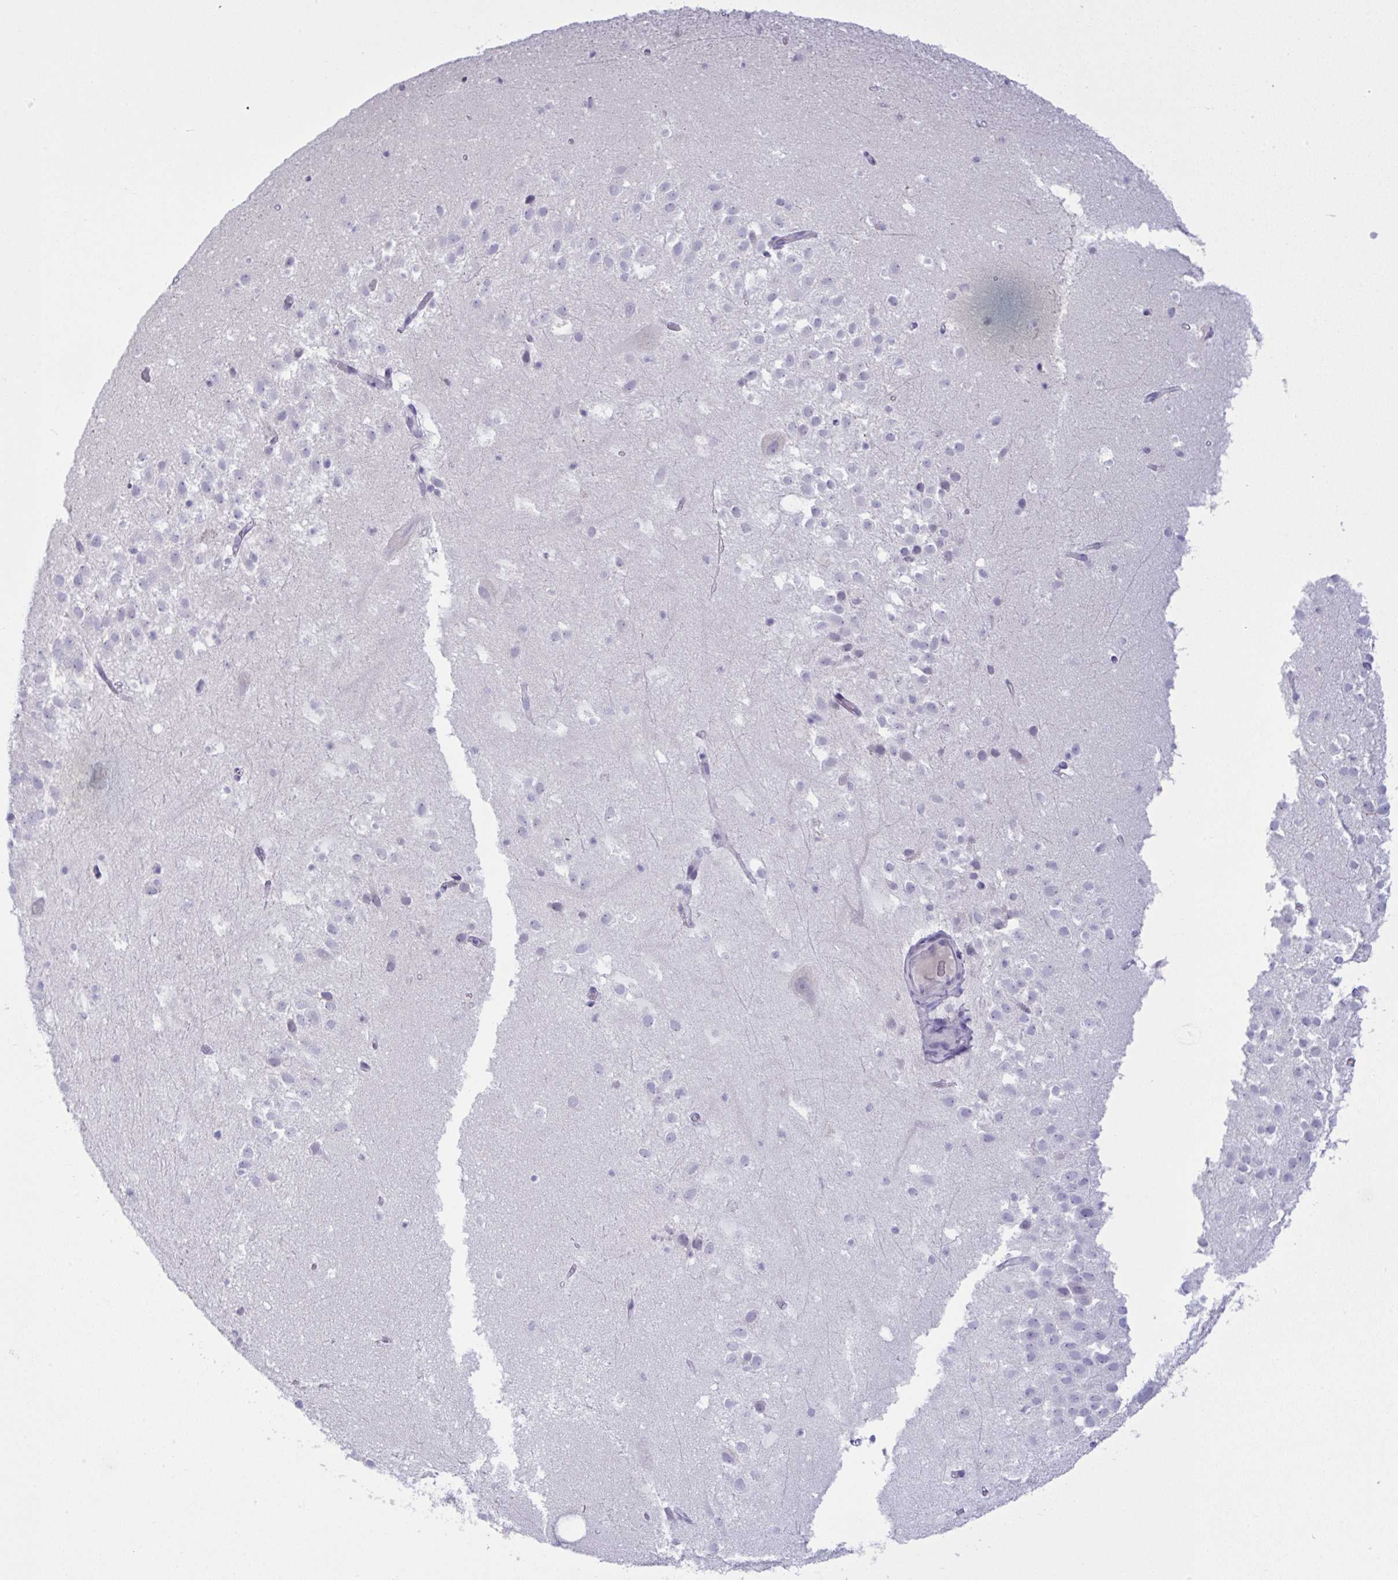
{"staining": {"intensity": "negative", "quantity": "none", "location": "none"}, "tissue": "hippocampus", "cell_type": "Glial cells", "image_type": "normal", "snomed": [{"axis": "morphology", "description": "Normal tissue, NOS"}, {"axis": "topography", "description": "Hippocampus"}], "caption": "This is an IHC image of unremarkable human hippocampus. There is no expression in glial cells.", "gene": "TENT5D", "patient": {"sex": "male", "age": 26}}